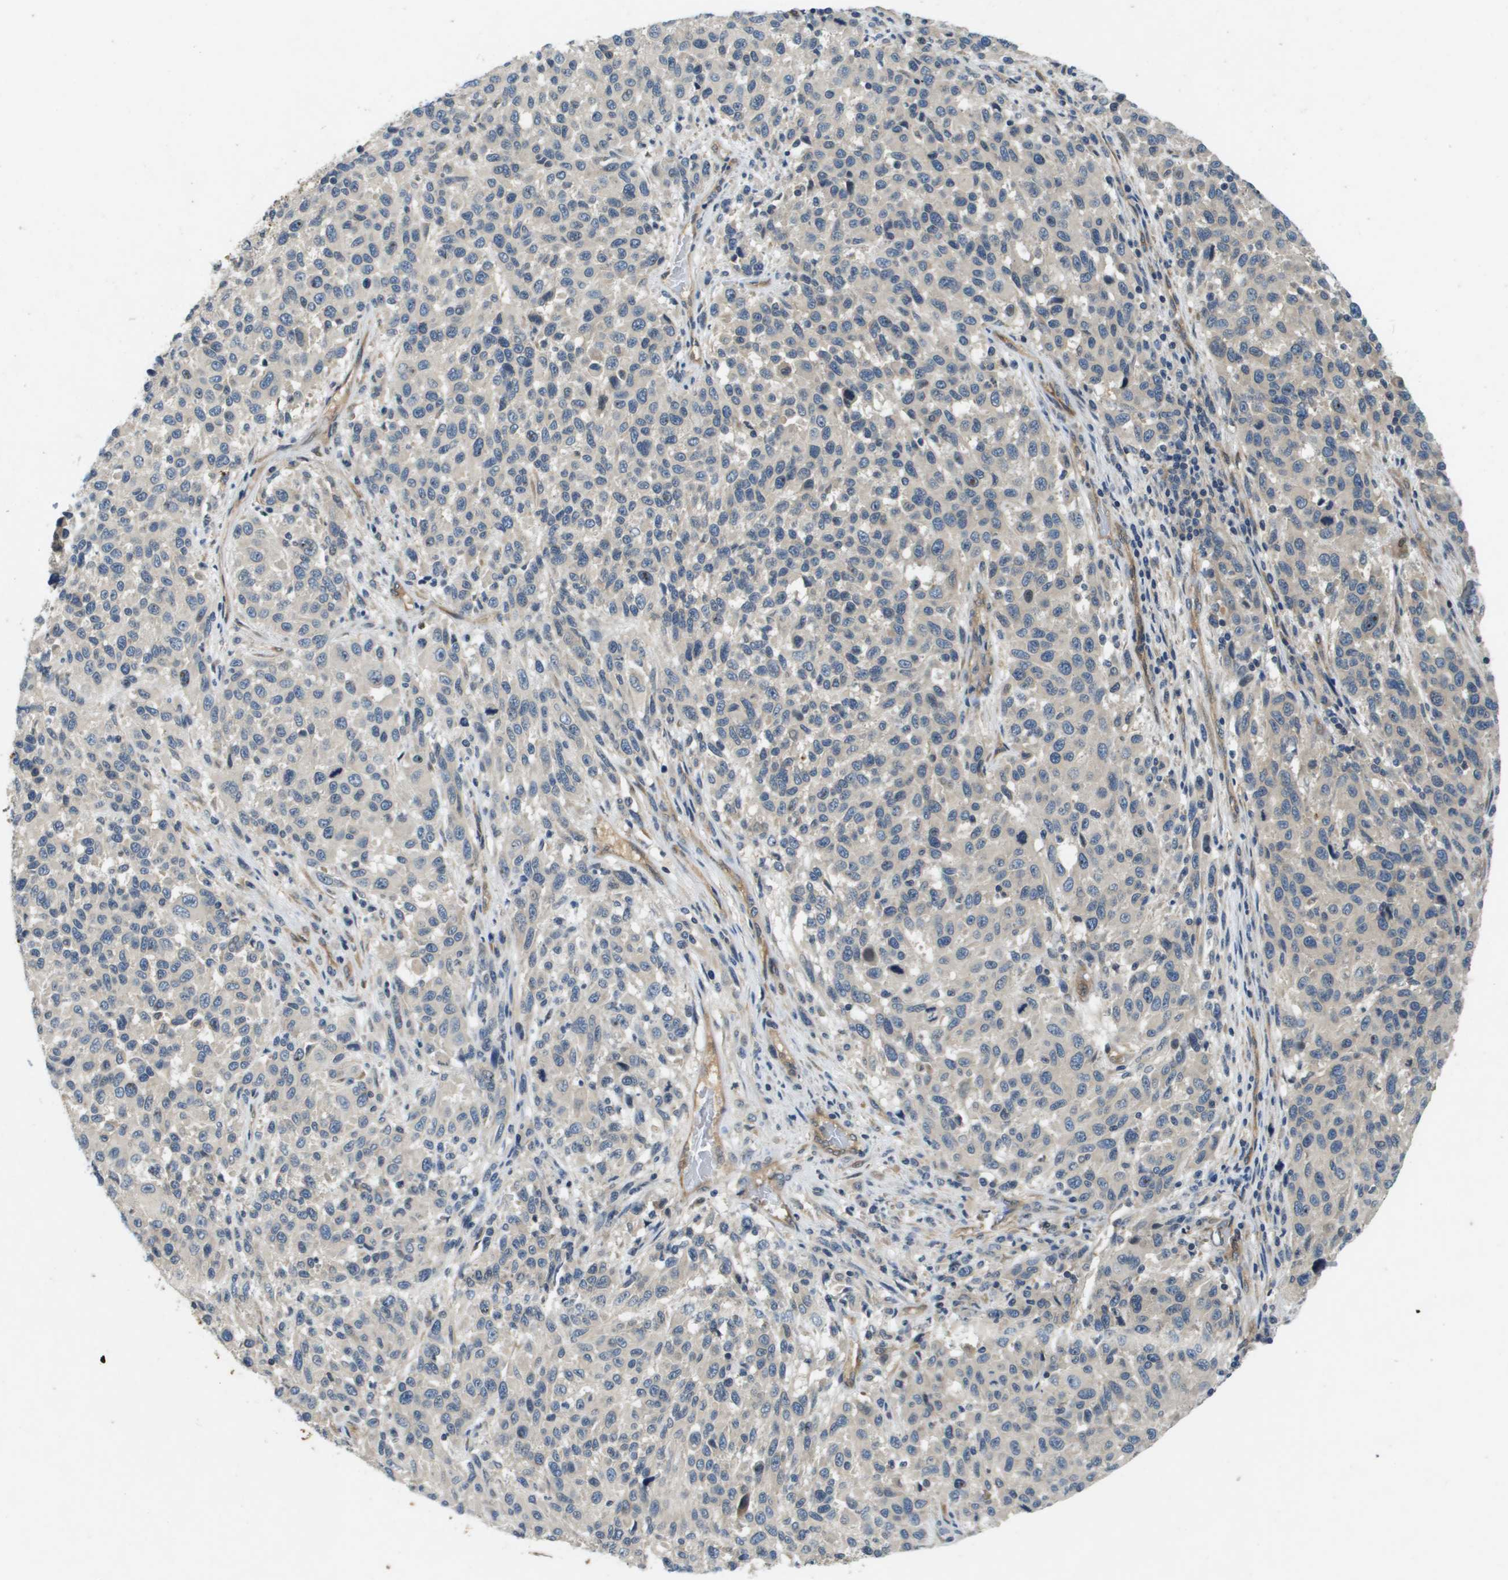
{"staining": {"intensity": "negative", "quantity": "none", "location": "none"}, "tissue": "melanoma", "cell_type": "Tumor cells", "image_type": "cancer", "snomed": [{"axis": "morphology", "description": "Malignant melanoma, Metastatic site"}, {"axis": "topography", "description": "Lymph node"}], "caption": "Immunohistochemical staining of human malignant melanoma (metastatic site) demonstrates no significant staining in tumor cells.", "gene": "PGAP3", "patient": {"sex": "male", "age": 61}}